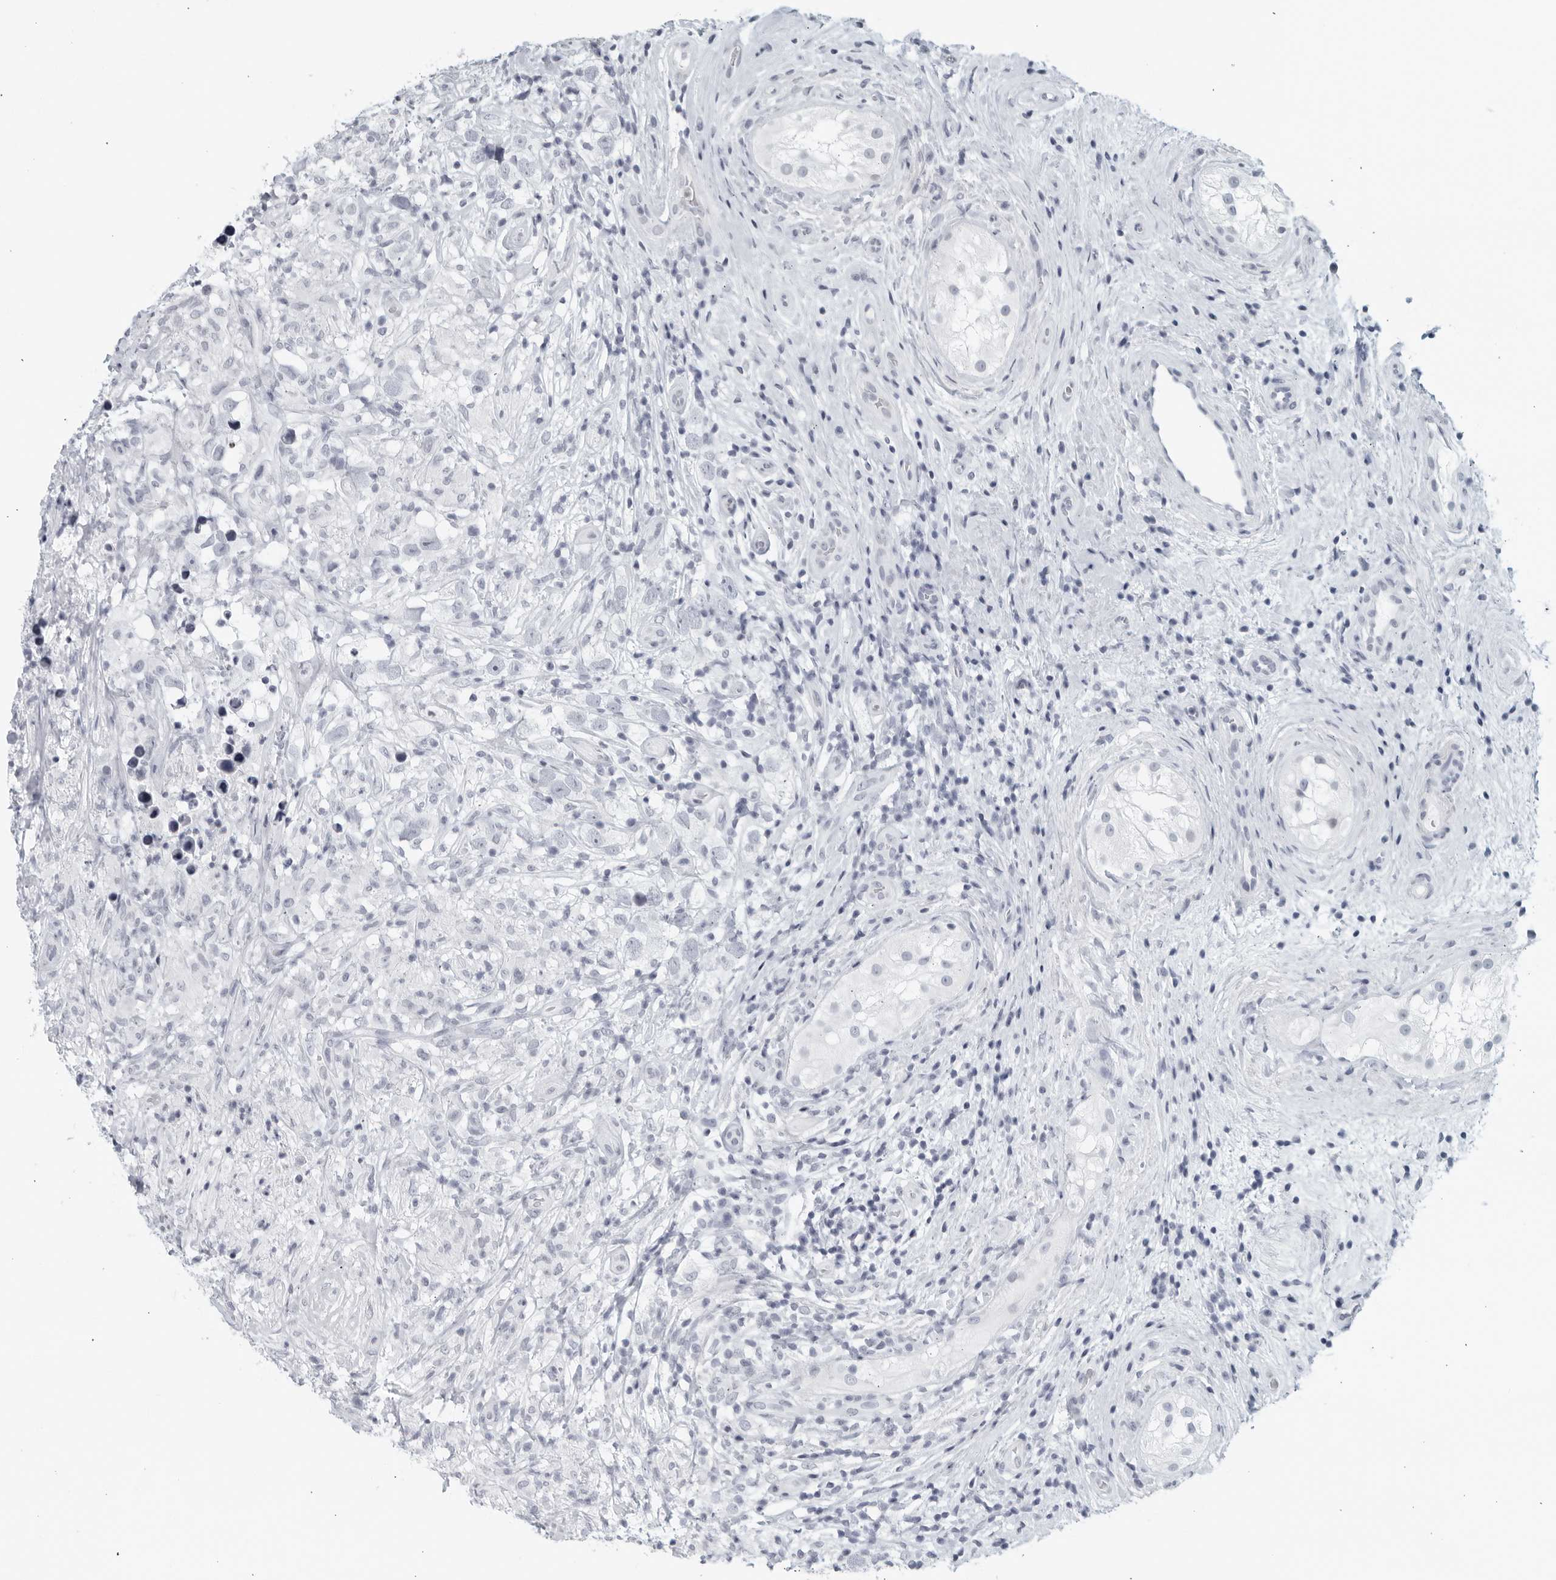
{"staining": {"intensity": "negative", "quantity": "none", "location": "none"}, "tissue": "testis cancer", "cell_type": "Tumor cells", "image_type": "cancer", "snomed": [{"axis": "morphology", "description": "Seminoma, NOS"}, {"axis": "topography", "description": "Testis"}], "caption": "This is a image of immunohistochemistry staining of testis cancer (seminoma), which shows no staining in tumor cells.", "gene": "KLK7", "patient": {"sex": "male", "age": 49}}